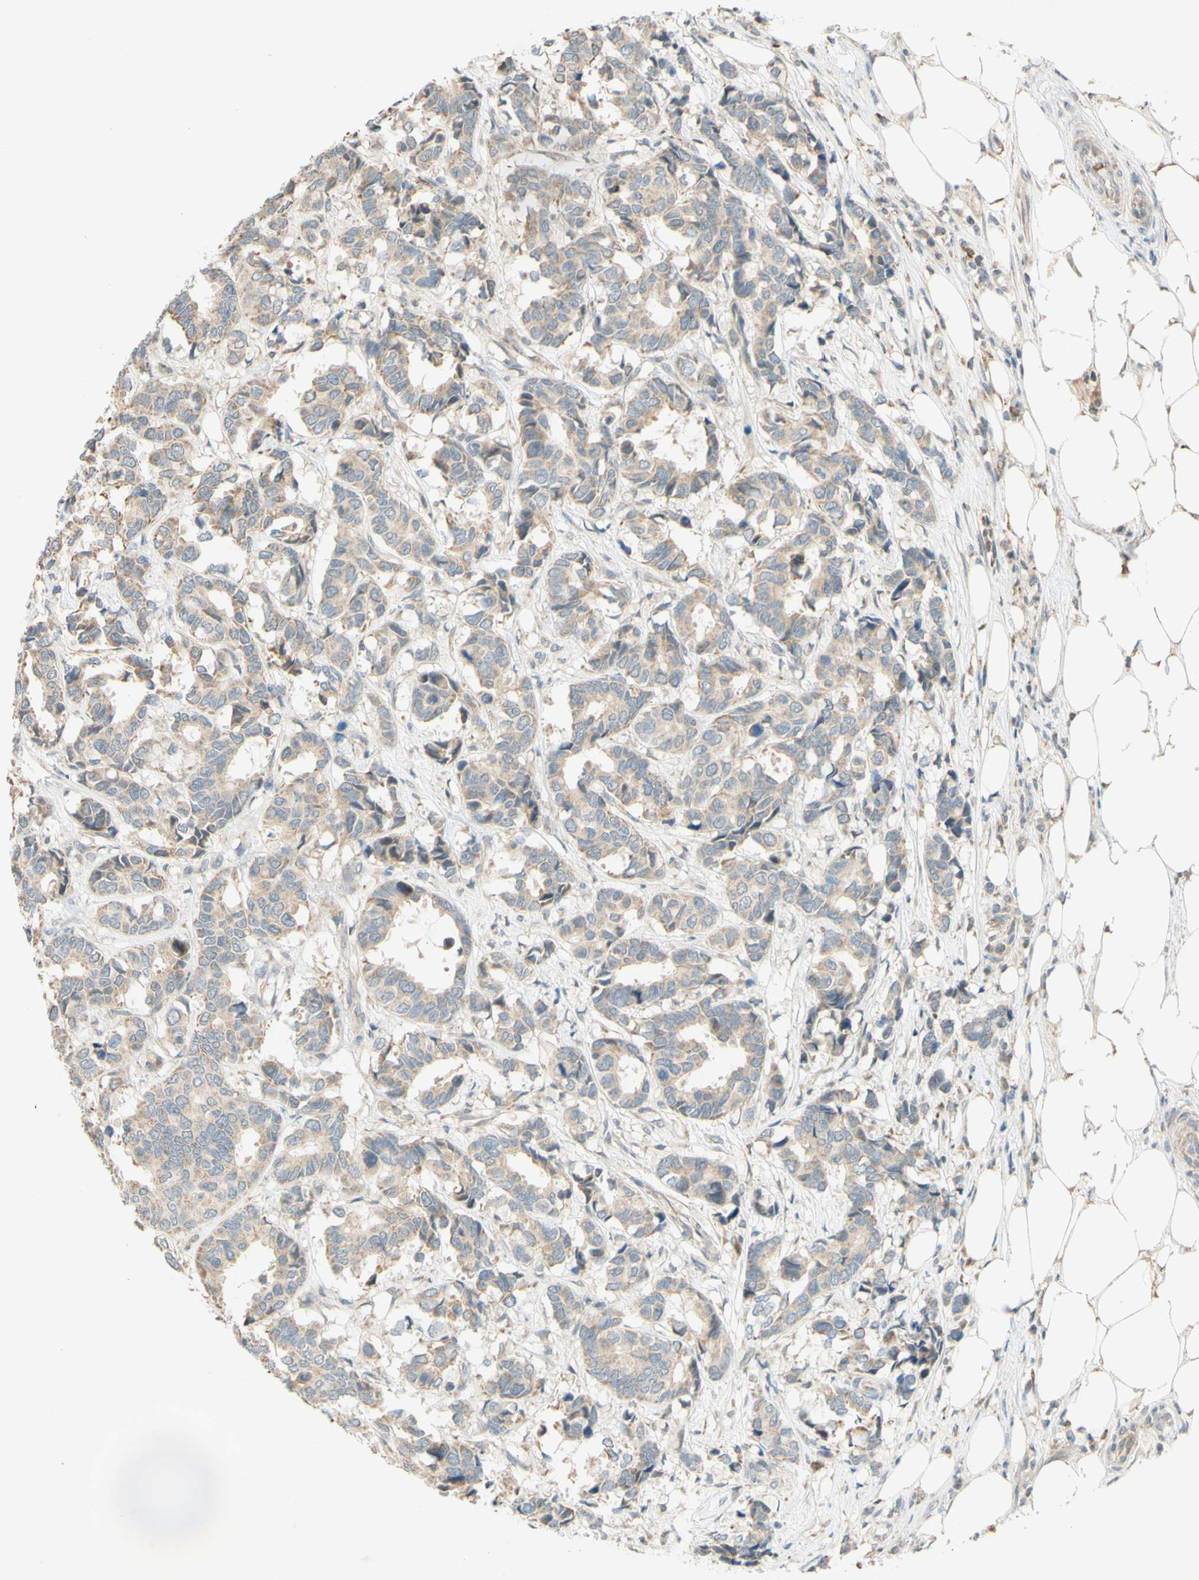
{"staining": {"intensity": "weak", "quantity": ">75%", "location": "cytoplasmic/membranous"}, "tissue": "breast cancer", "cell_type": "Tumor cells", "image_type": "cancer", "snomed": [{"axis": "morphology", "description": "Duct carcinoma"}, {"axis": "topography", "description": "Breast"}], "caption": "About >75% of tumor cells in human breast cancer exhibit weak cytoplasmic/membranous protein expression as visualized by brown immunohistochemical staining.", "gene": "GATA1", "patient": {"sex": "female", "age": 87}}